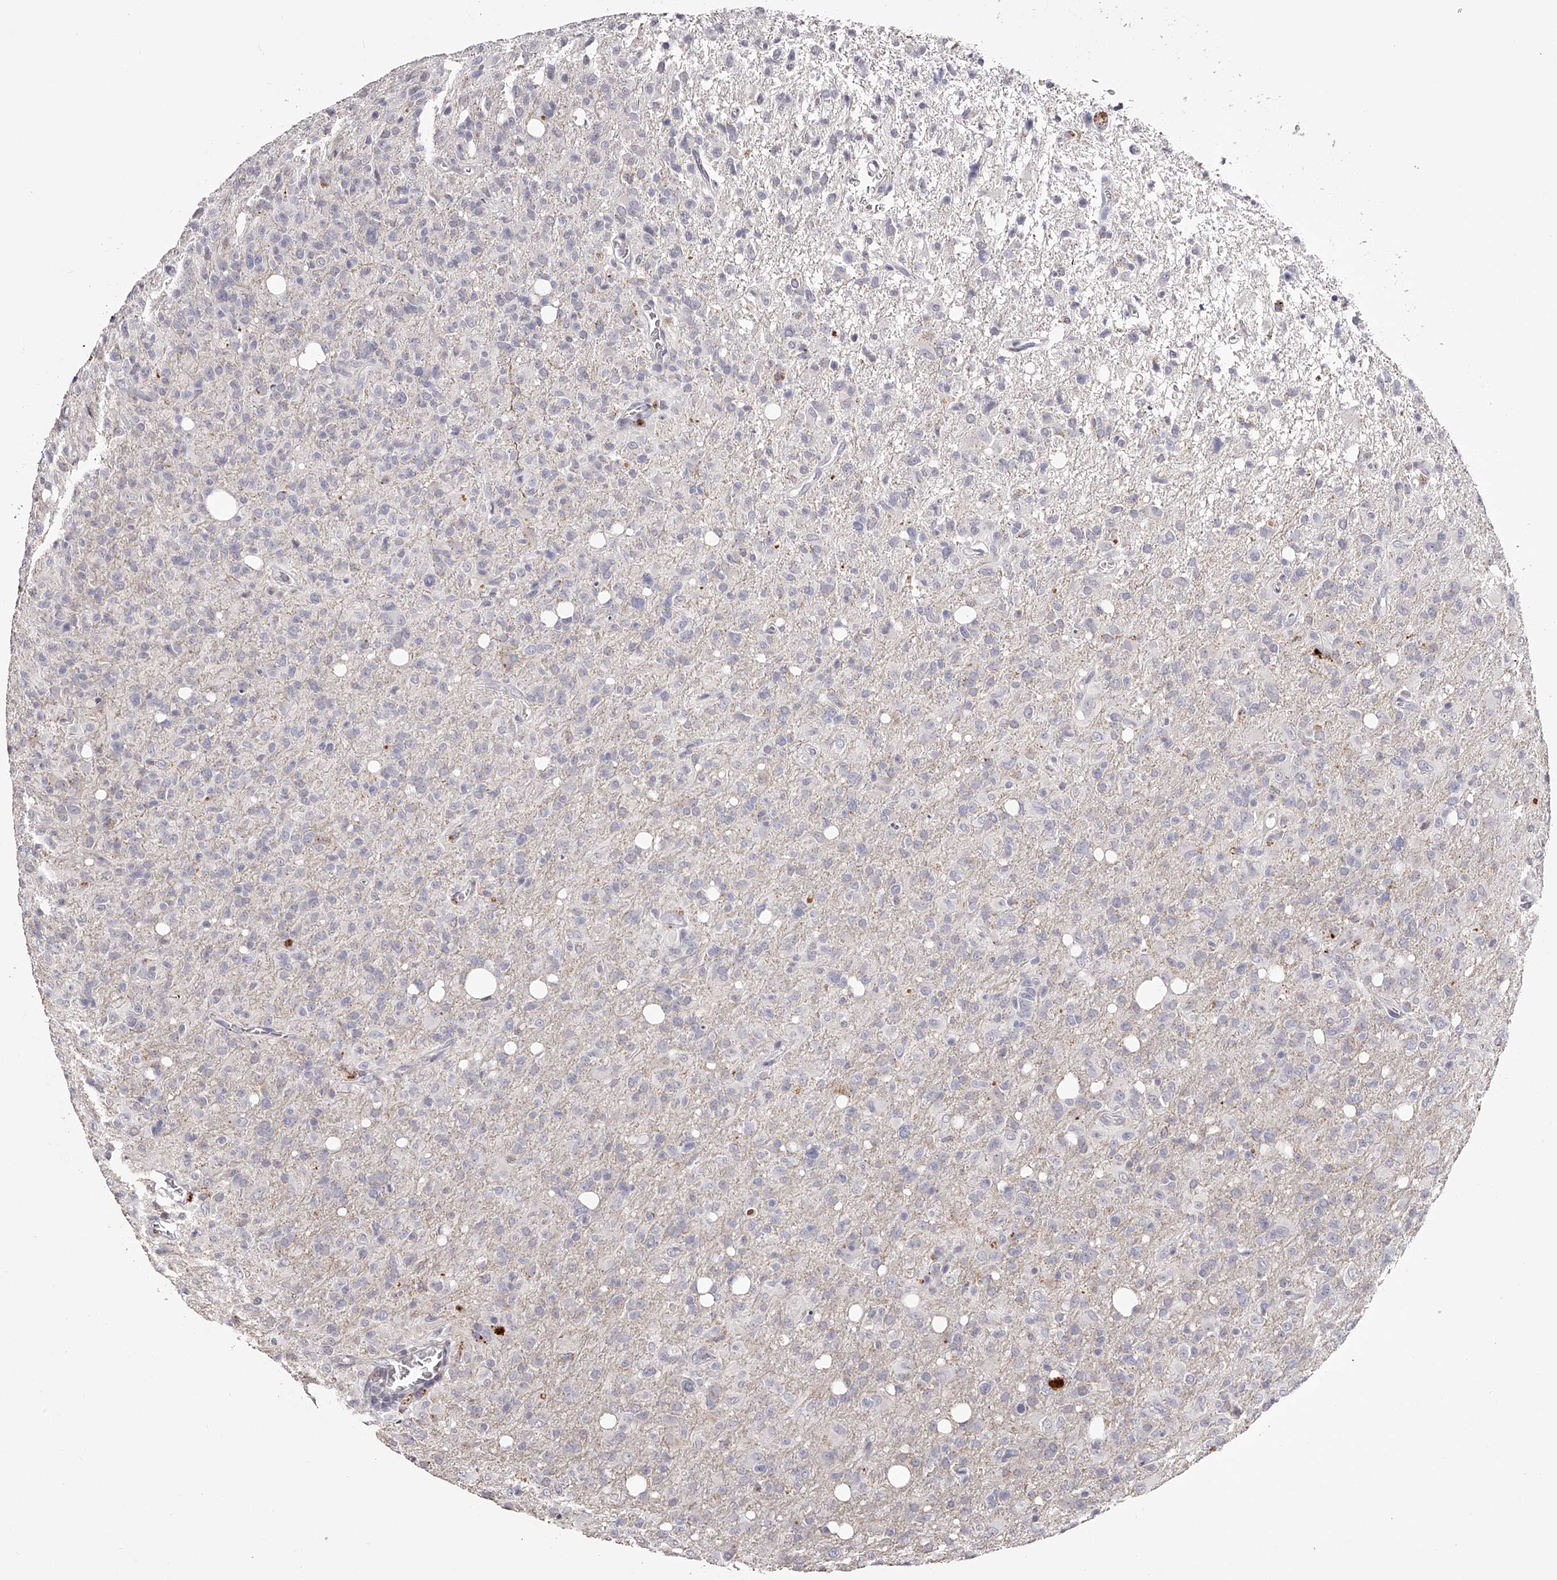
{"staining": {"intensity": "negative", "quantity": "none", "location": "none"}, "tissue": "glioma", "cell_type": "Tumor cells", "image_type": "cancer", "snomed": [{"axis": "morphology", "description": "Glioma, malignant, High grade"}, {"axis": "topography", "description": "Brain"}], "caption": "Human malignant glioma (high-grade) stained for a protein using immunohistochemistry demonstrates no staining in tumor cells.", "gene": "SLC35D3", "patient": {"sex": "female", "age": 57}}